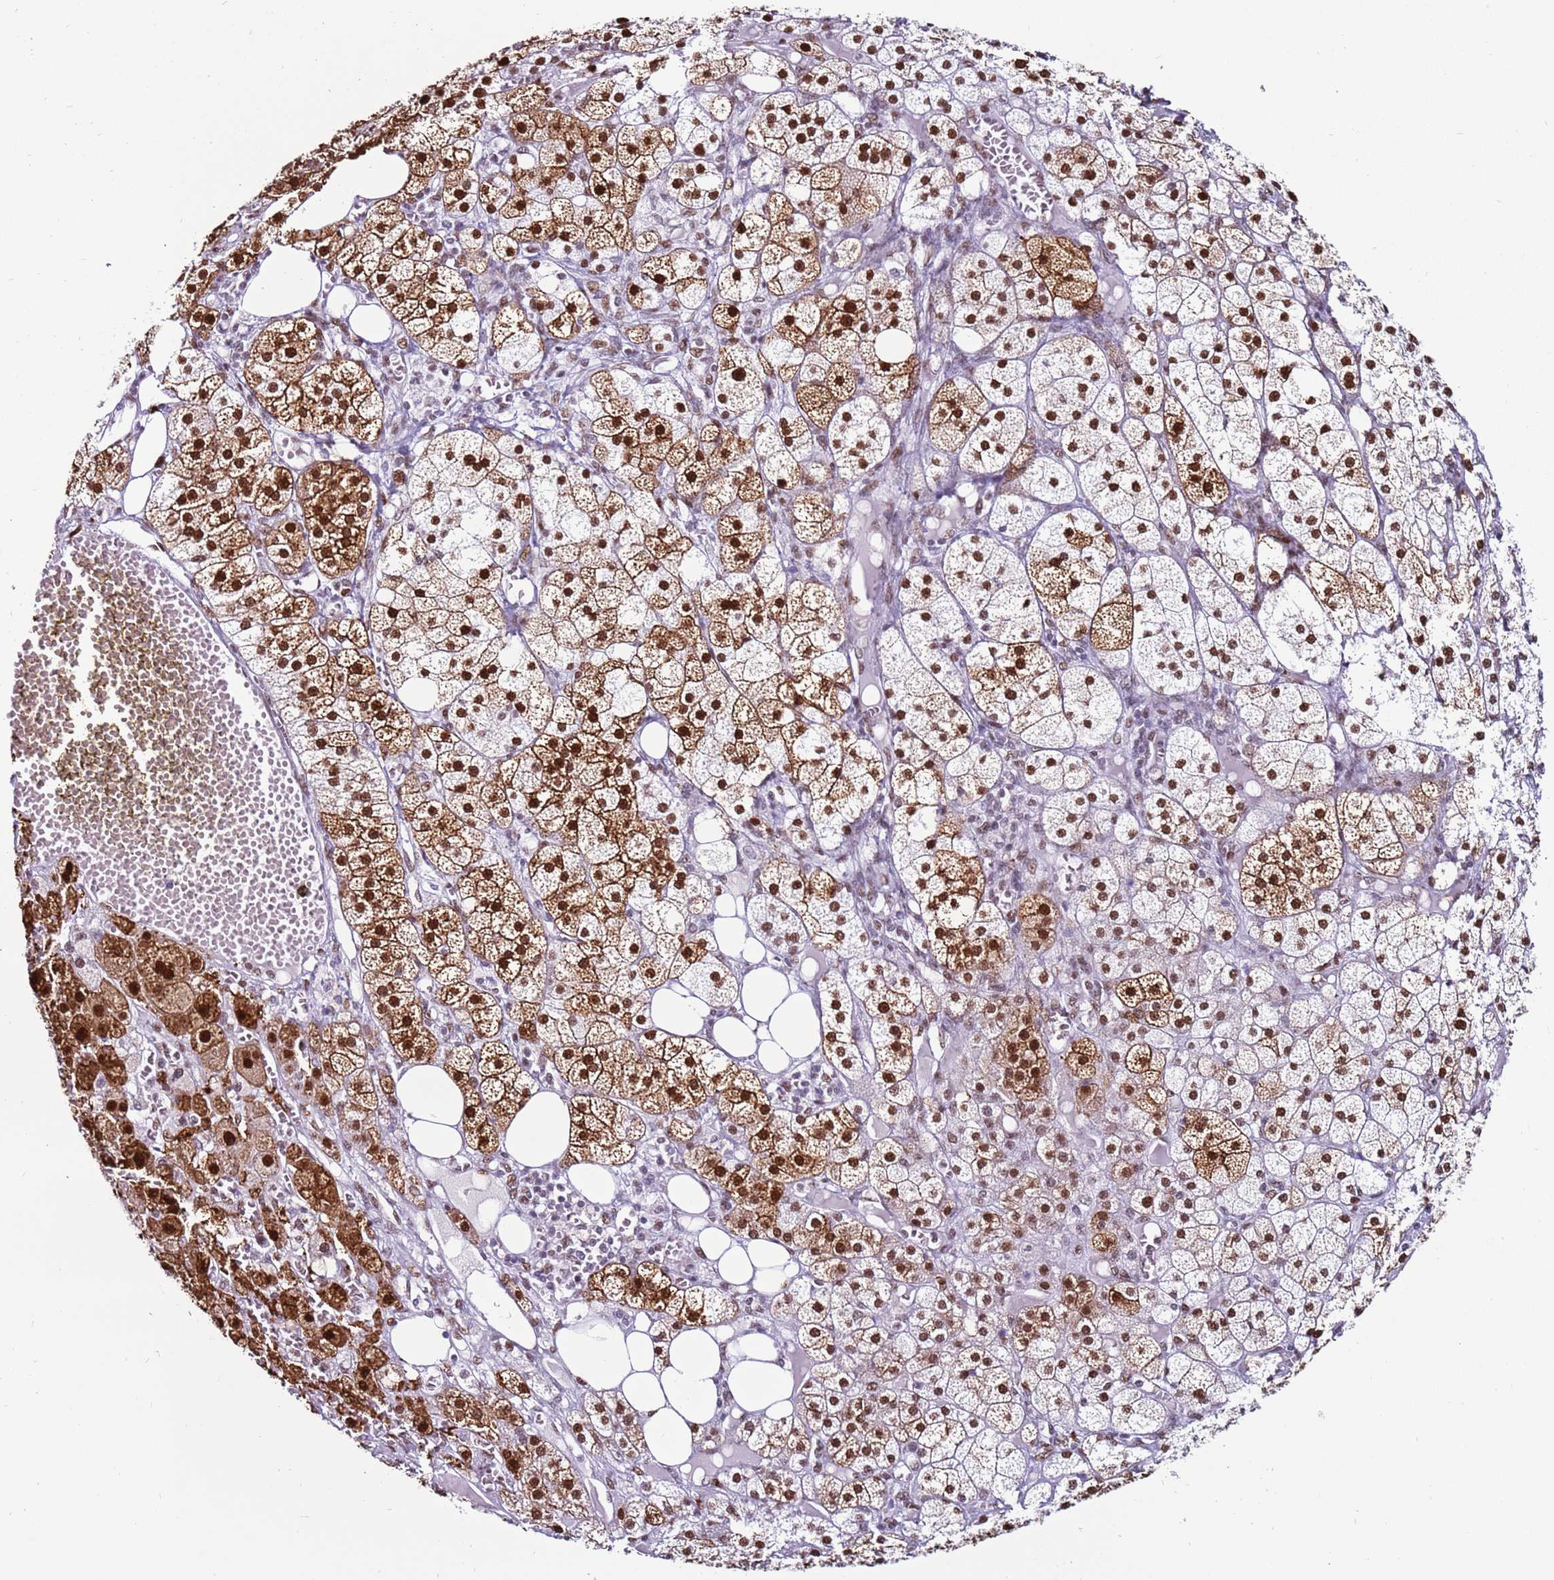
{"staining": {"intensity": "strong", "quantity": ">75%", "location": "cytoplasmic/membranous,nuclear"}, "tissue": "adrenal gland", "cell_type": "Glandular cells", "image_type": "normal", "snomed": [{"axis": "morphology", "description": "Normal tissue, NOS"}, {"axis": "topography", "description": "Adrenal gland"}], "caption": "The micrograph exhibits staining of unremarkable adrenal gland, revealing strong cytoplasmic/membranous,nuclear protein positivity (brown color) within glandular cells. (Stains: DAB in brown, nuclei in blue, Microscopy: brightfield microscopy at high magnification).", "gene": "KPNA4", "patient": {"sex": "female", "age": 61}}